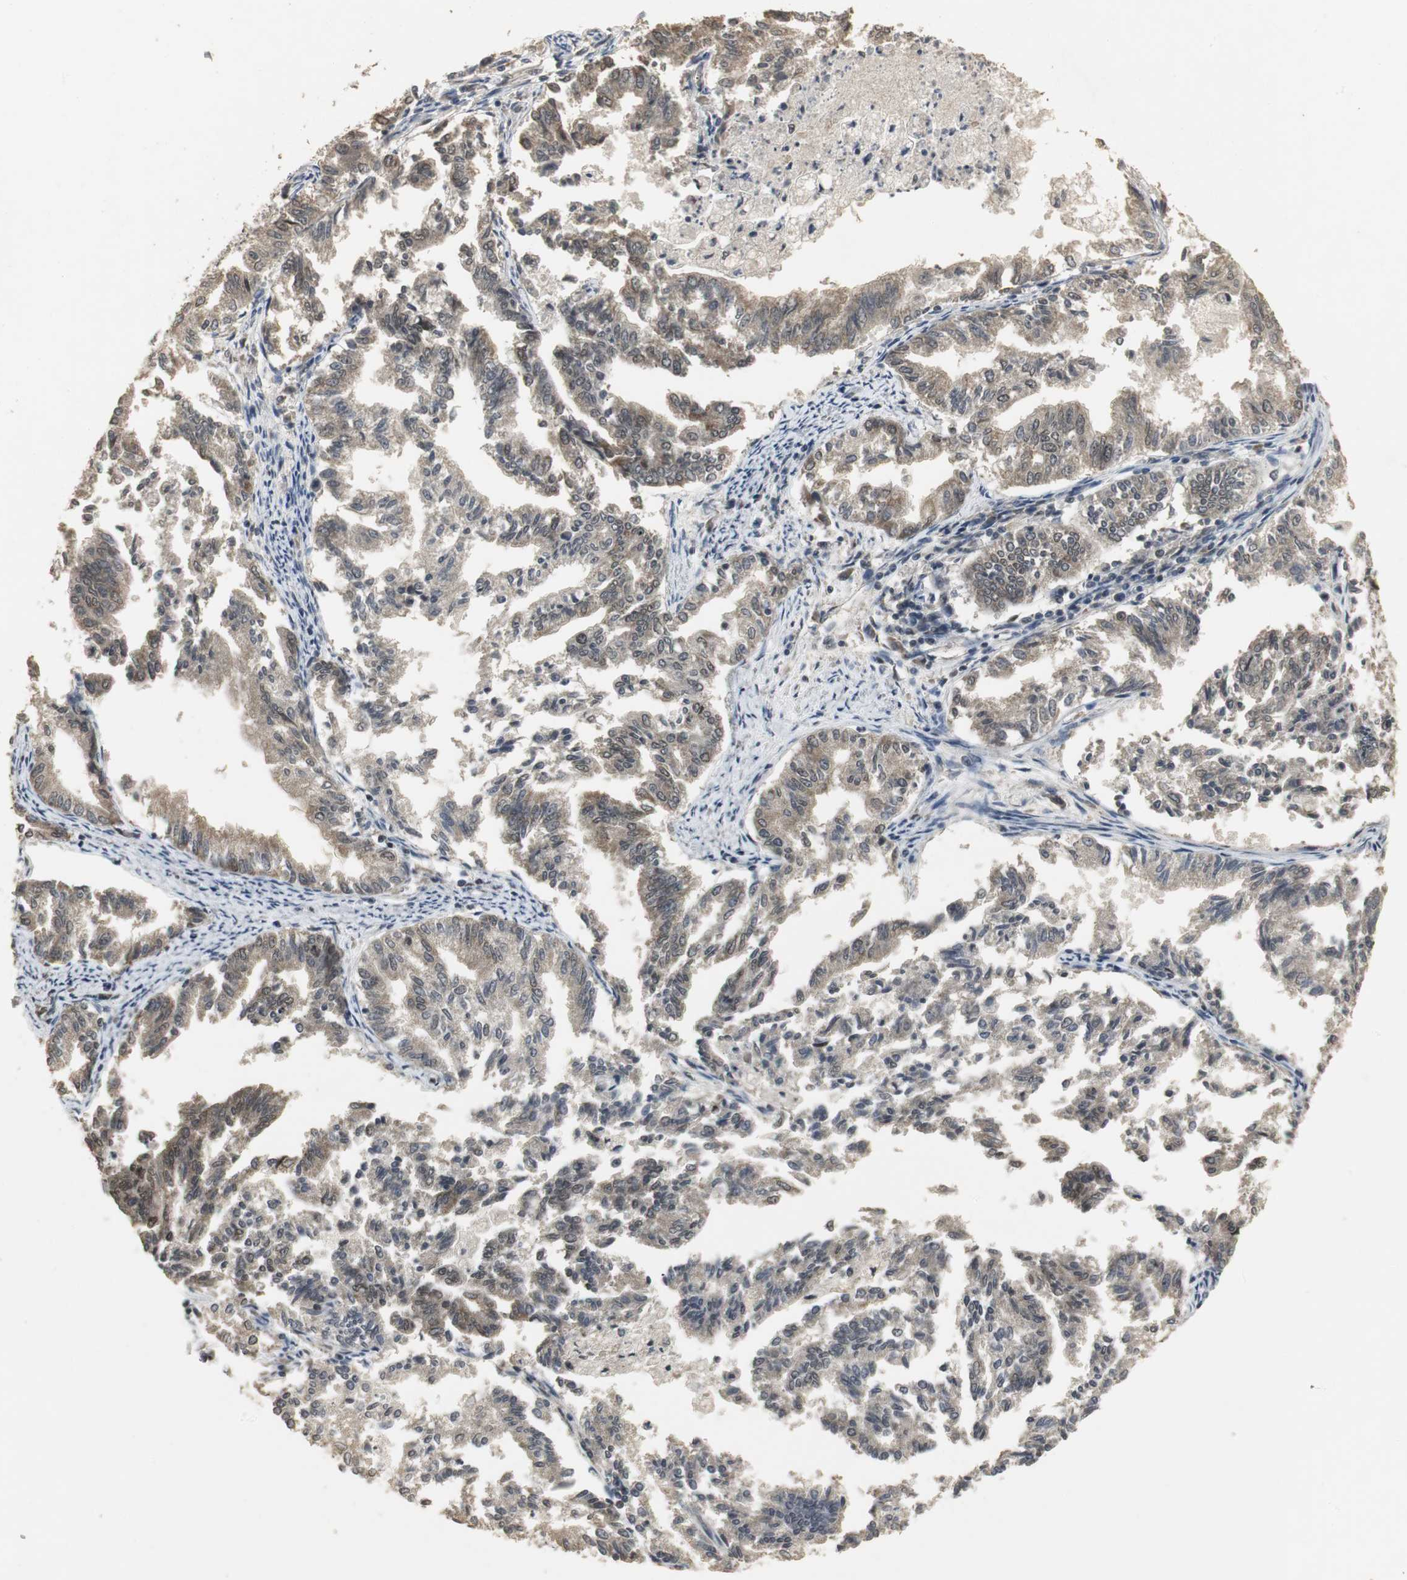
{"staining": {"intensity": "weak", "quantity": "25%-75%", "location": "cytoplasmic/membranous"}, "tissue": "endometrial cancer", "cell_type": "Tumor cells", "image_type": "cancer", "snomed": [{"axis": "morphology", "description": "Adenocarcinoma, NOS"}, {"axis": "topography", "description": "Endometrium"}], "caption": "Protein staining of adenocarcinoma (endometrial) tissue displays weak cytoplasmic/membranous positivity in about 25%-75% of tumor cells. The staining is performed using DAB (3,3'-diaminobenzidine) brown chromogen to label protein expression. The nuclei are counter-stained blue using hematoxylin.", "gene": "ELOA", "patient": {"sex": "female", "age": 79}}